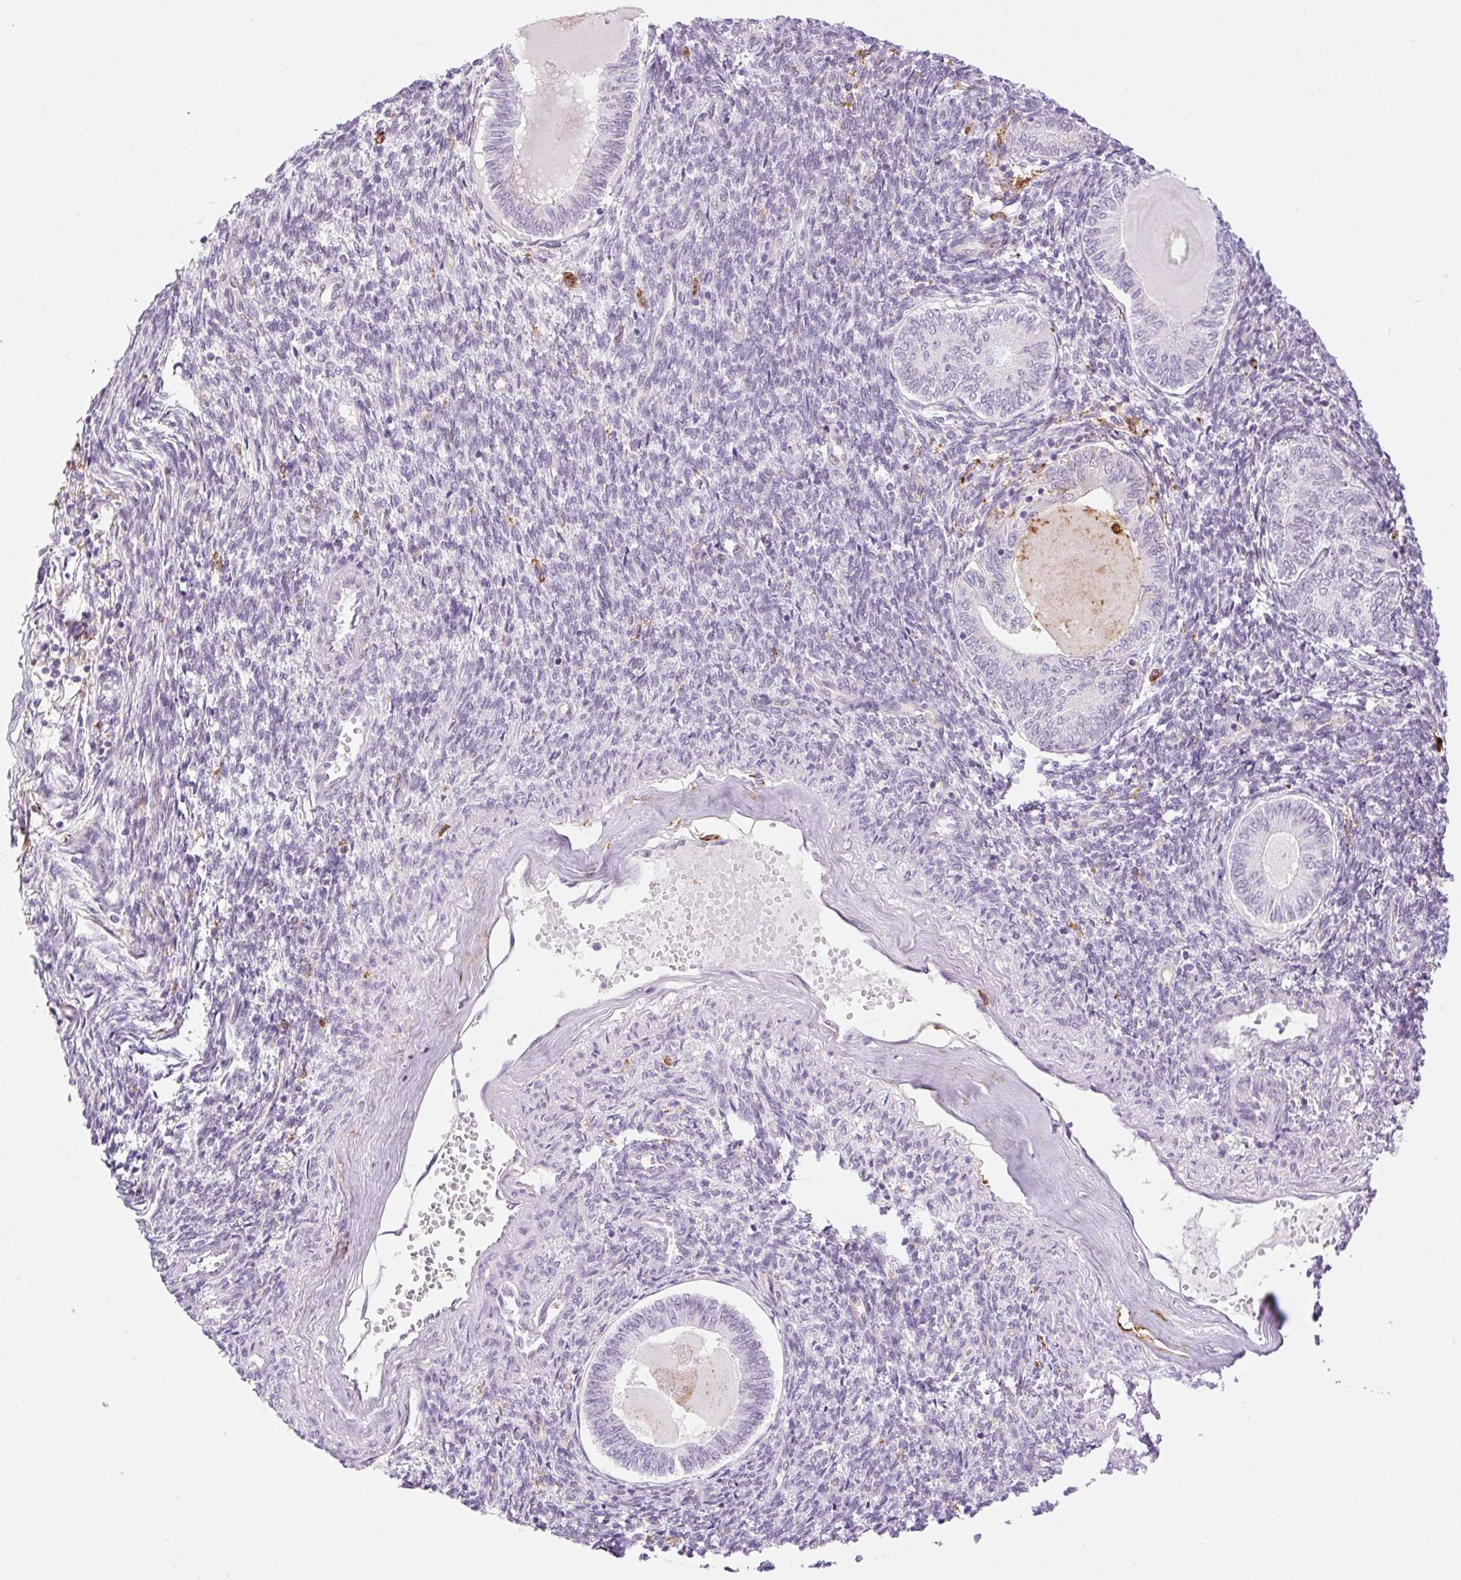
{"staining": {"intensity": "negative", "quantity": "none", "location": "none"}, "tissue": "endometrial cancer", "cell_type": "Tumor cells", "image_type": "cancer", "snomed": [{"axis": "morphology", "description": "Carcinoma, NOS"}, {"axis": "topography", "description": "Uterus"}], "caption": "Immunohistochemistry image of neoplastic tissue: endometrial cancer stained with DAB (3,3'-diaminobenzidine) displays no significant protein staining in tumor cells. (IHC, brightfield microscopy, high magnification).", "gene": "PALM3", "patient": {"sex": "female", "age": 76}}